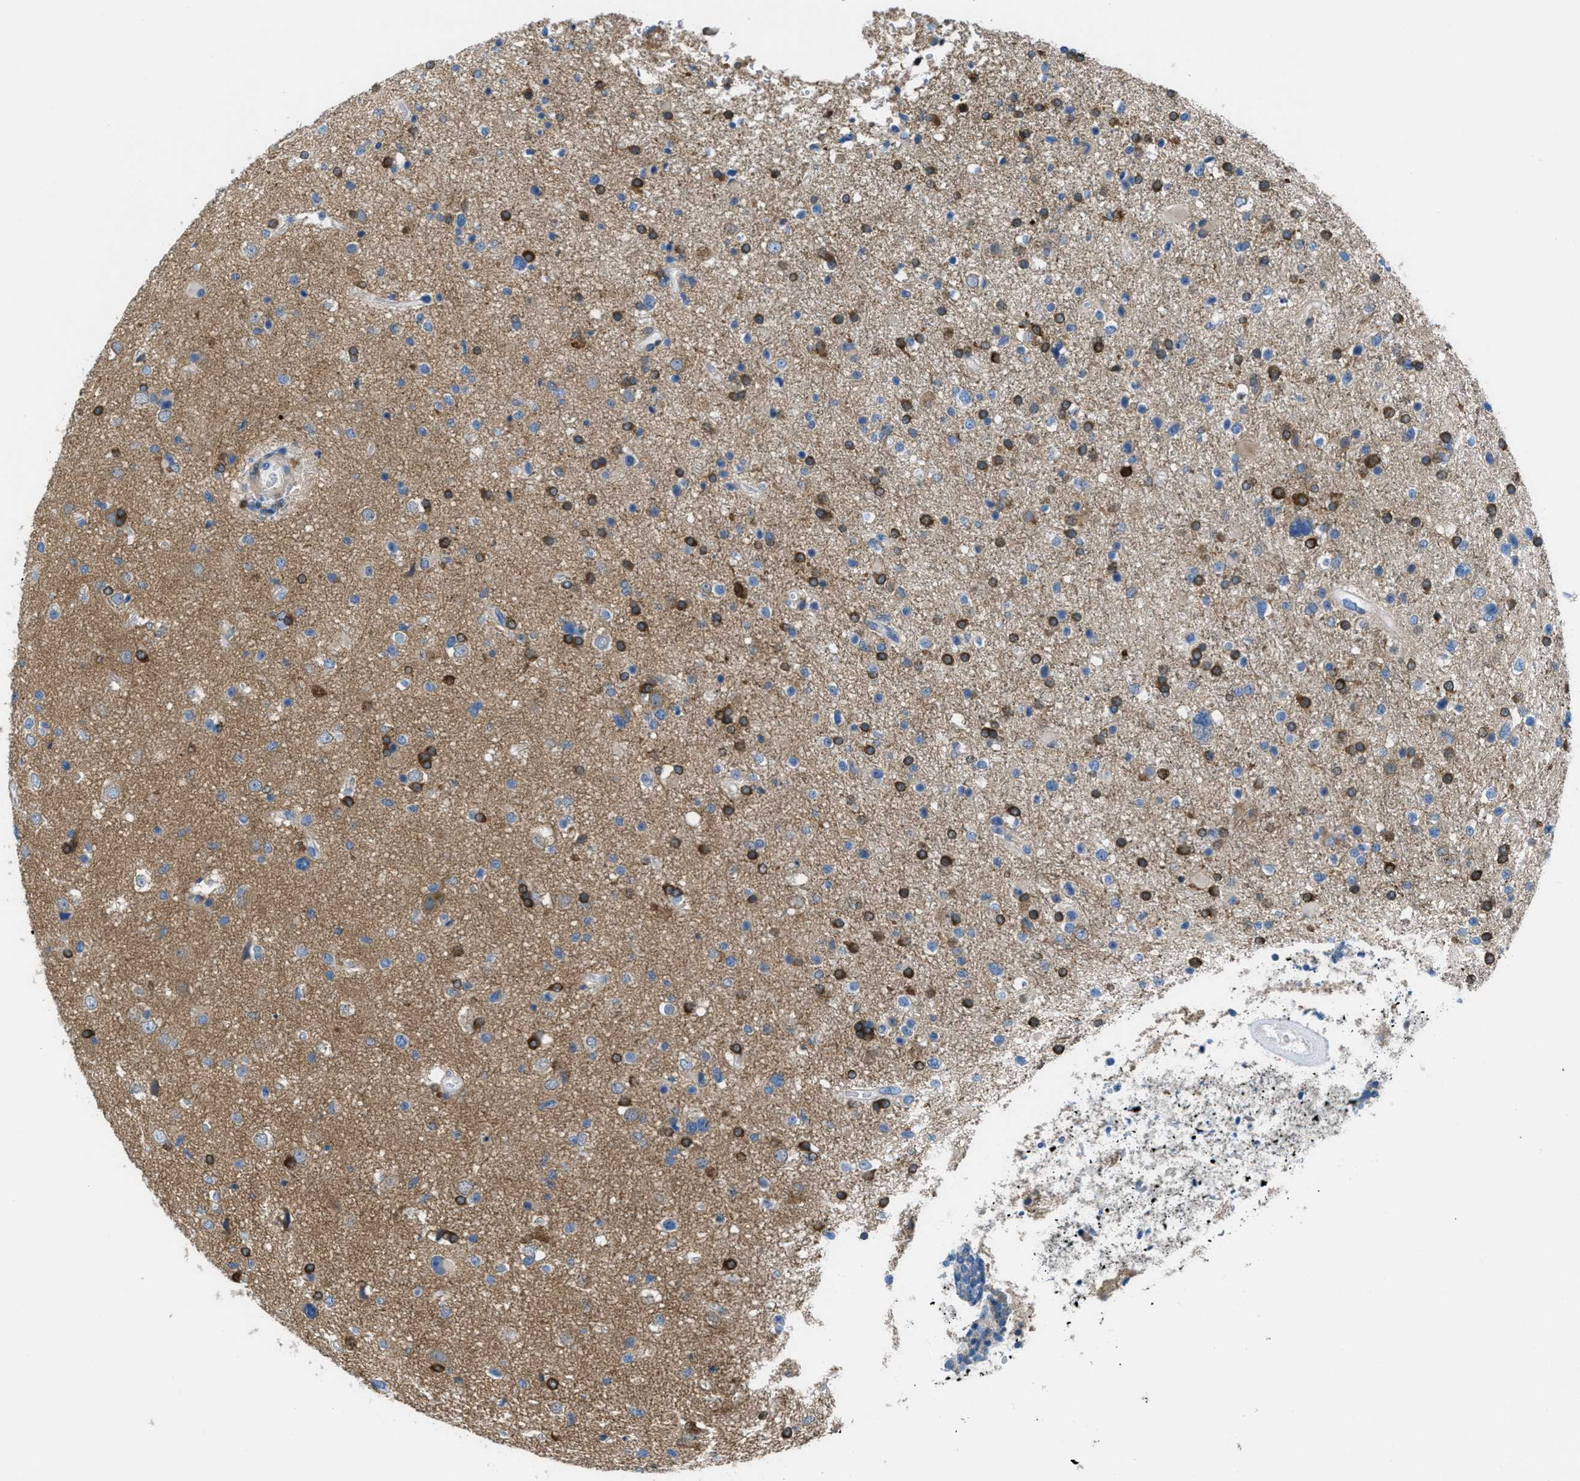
{"staining": {"intensity": "strong", "quantity": "25%-75%", "location": "cytoplasmic/membranous"}, "tissue": "glioma", "cell_type": "Tumor cells", "image_type": "cancer", "snomed": [{"axis": "morphology", "description": "Glioma, malignant, High grade"}, {"axis": "topography", "description": "Brain"}], "caption": "Protein staining by IHC demonstrates strong cytoplasmic/membranous expression in about 25%-75% of tumor cells in glioma.", "gene": "MAPRE2", "patient": {"sex": "male", "age": 33}}